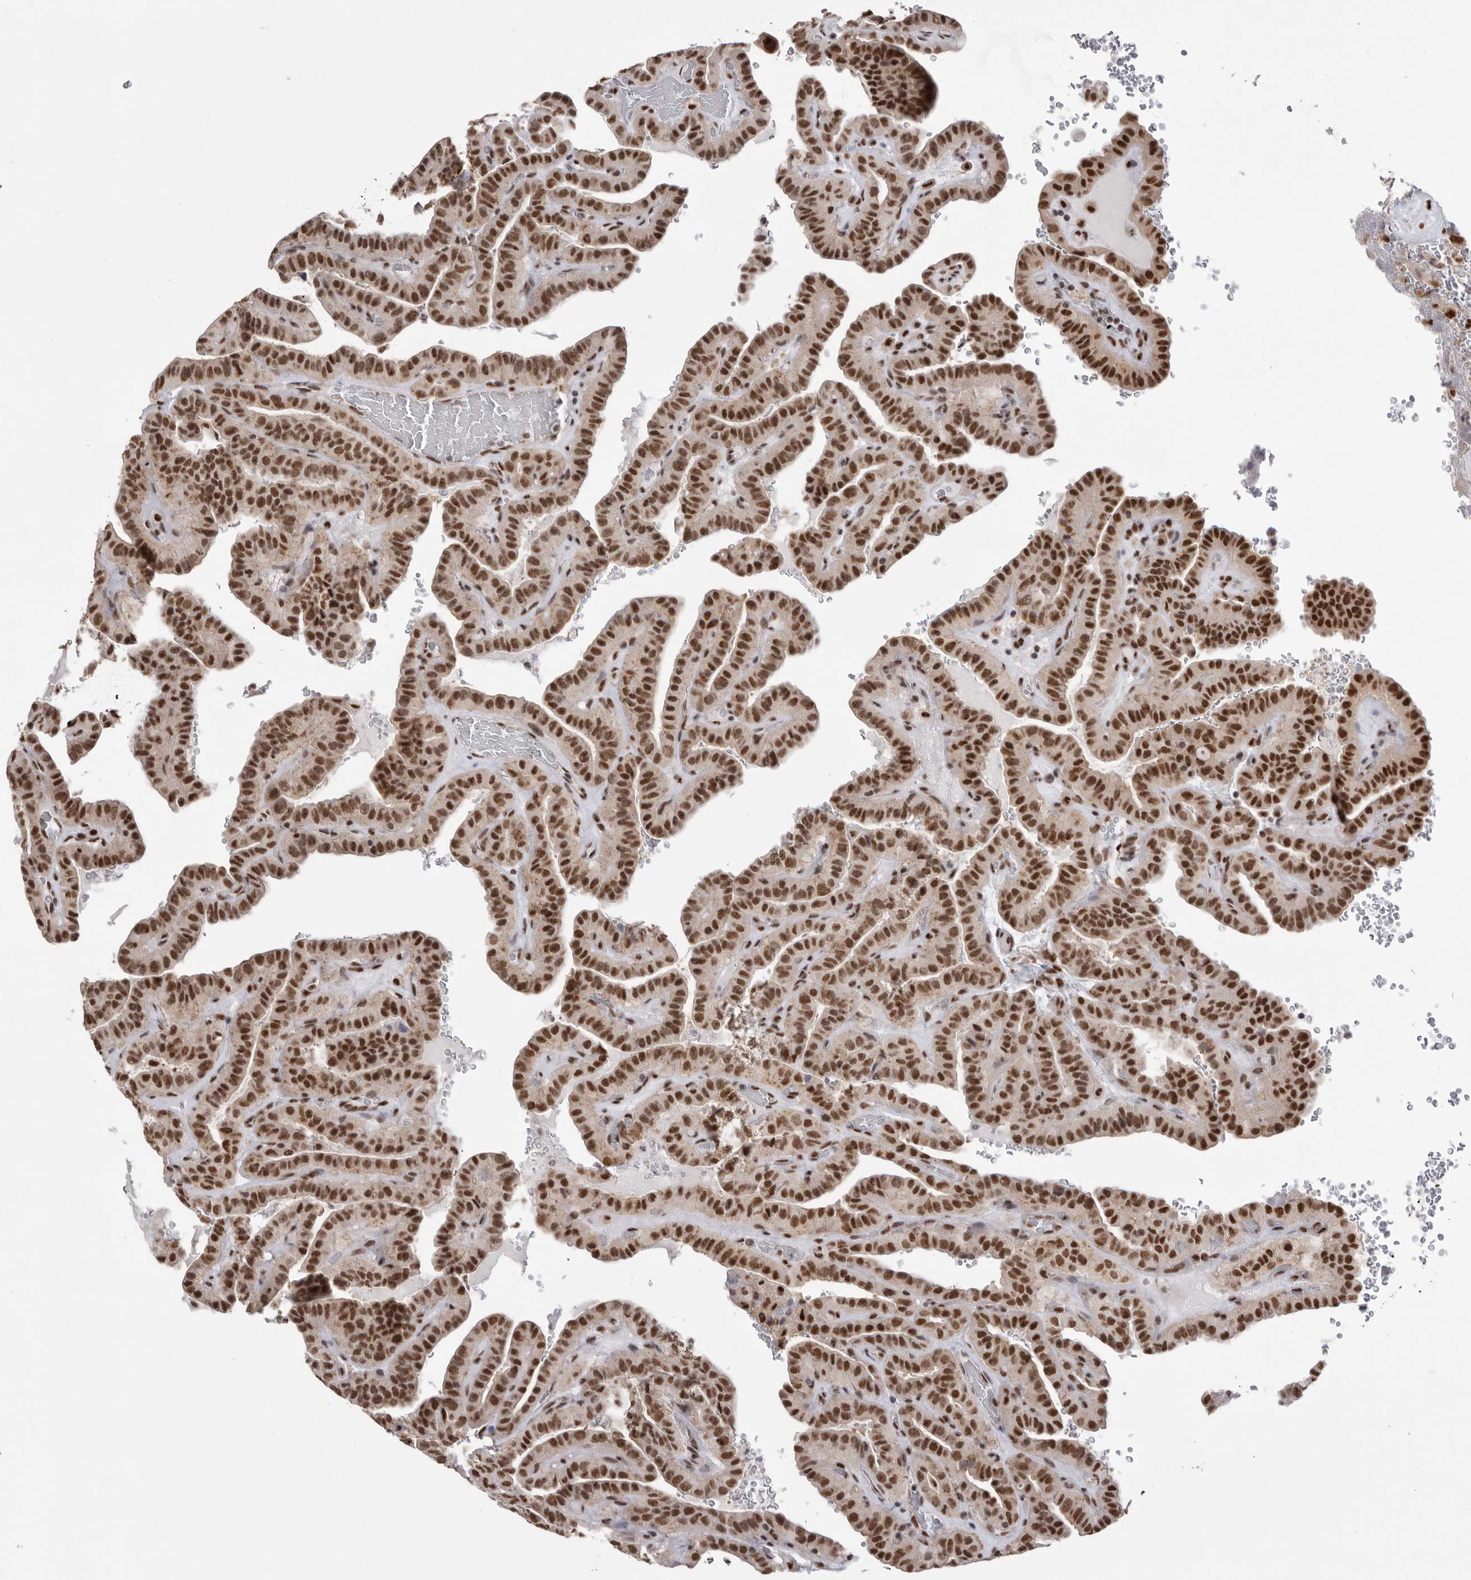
{"staining": {"intensity": "strong", "quantity": ">75%", "location": "nuclear"}, "tissue": "thyroid cancer", "cell_type": "Tumor cells", "image_type": "cancer", "snomed": [{"axis": "morphology", "description": "Papillary adenocarcinoma, NOS"}, {"axis": "topography", "description": "Thyroid gland"}], "caption": "This photomicrograph demonstrates immunohistochemistry staining of human thyroid papillary adenocarcinoma, with high strong nuclear expression in about >75% of tumor cells.", "gene": "BCLAF3", "patient": {"sex": "male", "age": 77}}